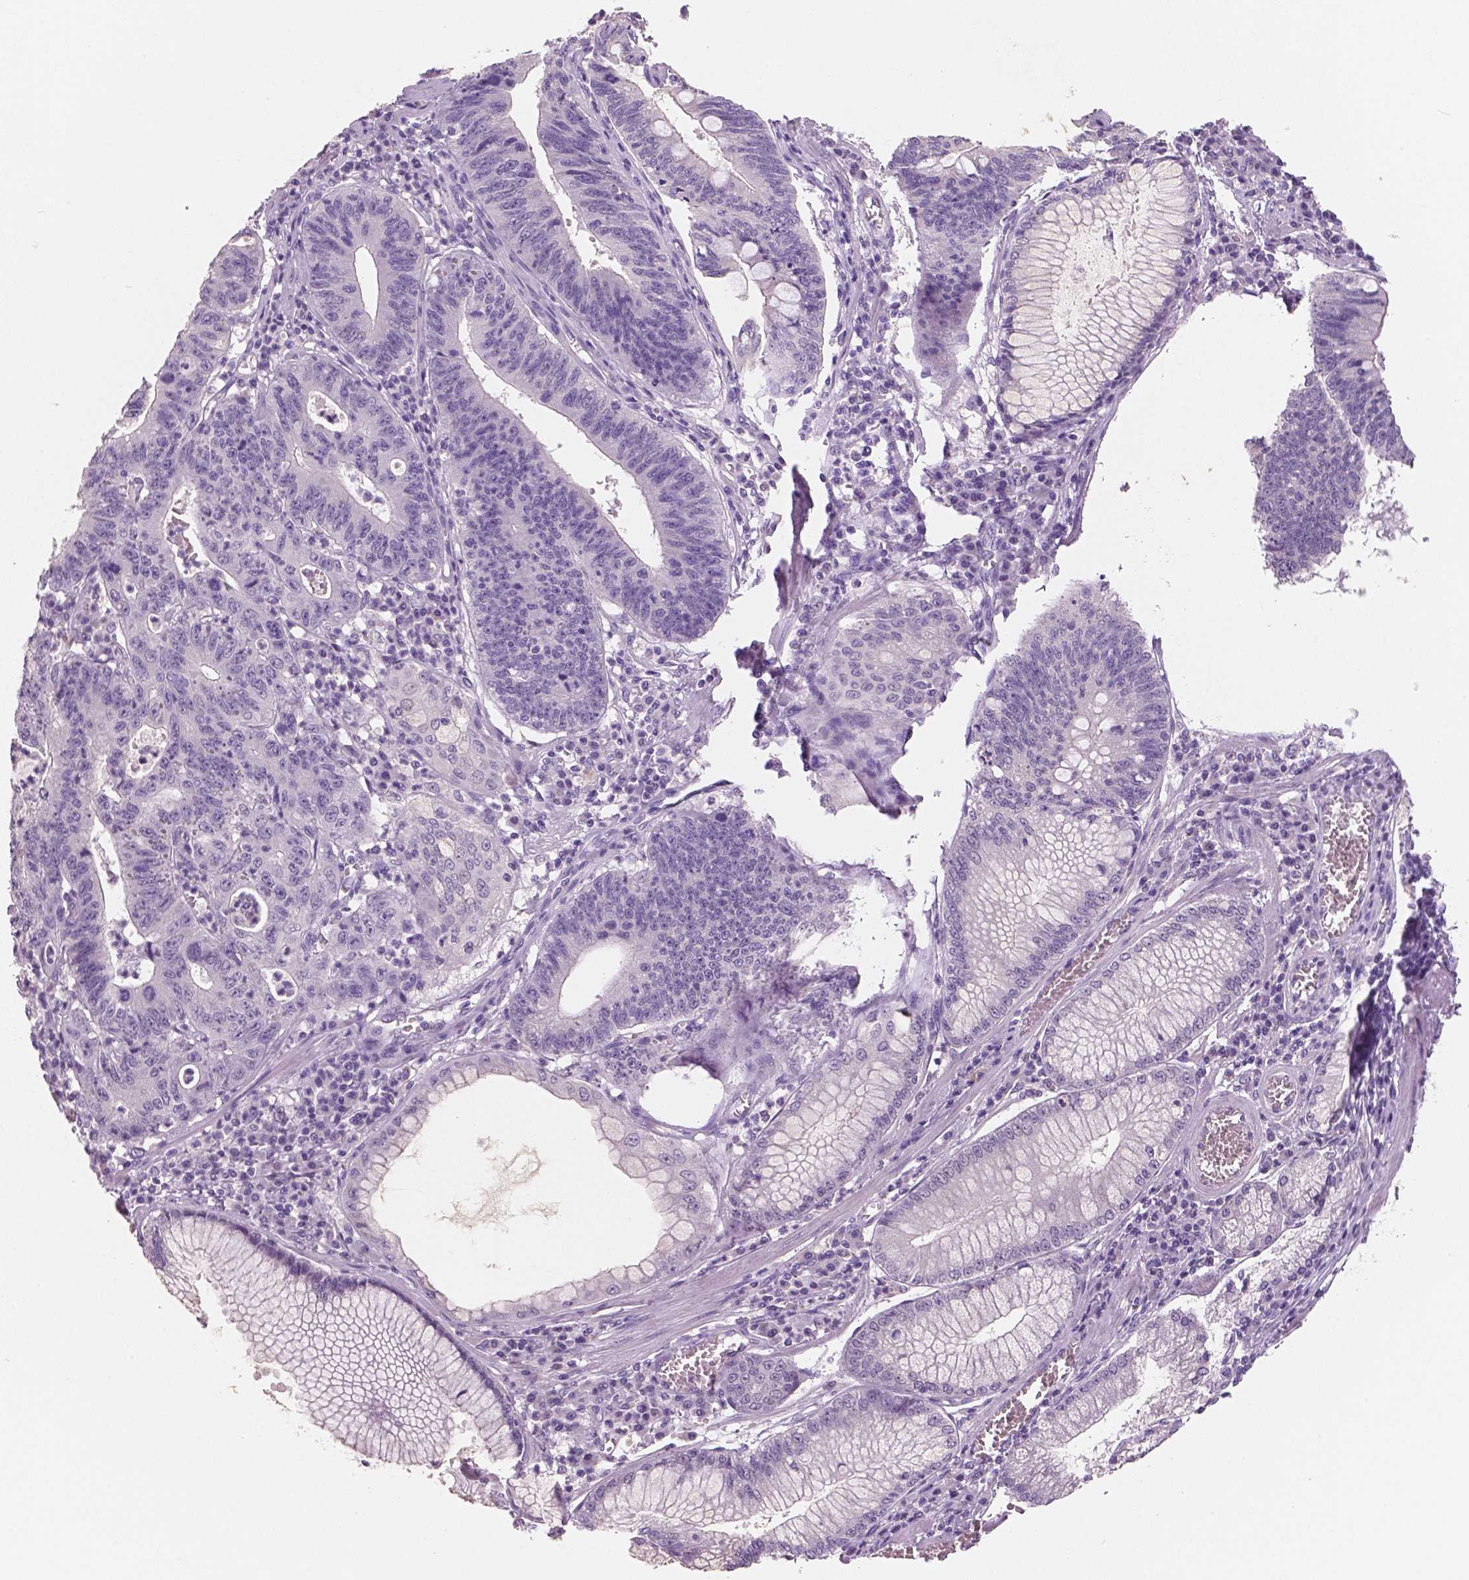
{"staining": {"intensity": "negative", "quantity": "none", "location": "none"}, "tissue": "stomach cancer", "cell_type": "Tumor cells", "image_type": "cancer", "snomed": [{"axis": "morphology", "description": "Adenocarcinoma, NOS"}, {"axis": "topography", "description": "Stomach"}], "caption": "DAB immunohistochemical staining of human adenocarcinoma (stomach) exhibits no significant expression in tumor cells.", "gene": "NECAB2", "patient": {"sex": "male", "age": 59}}